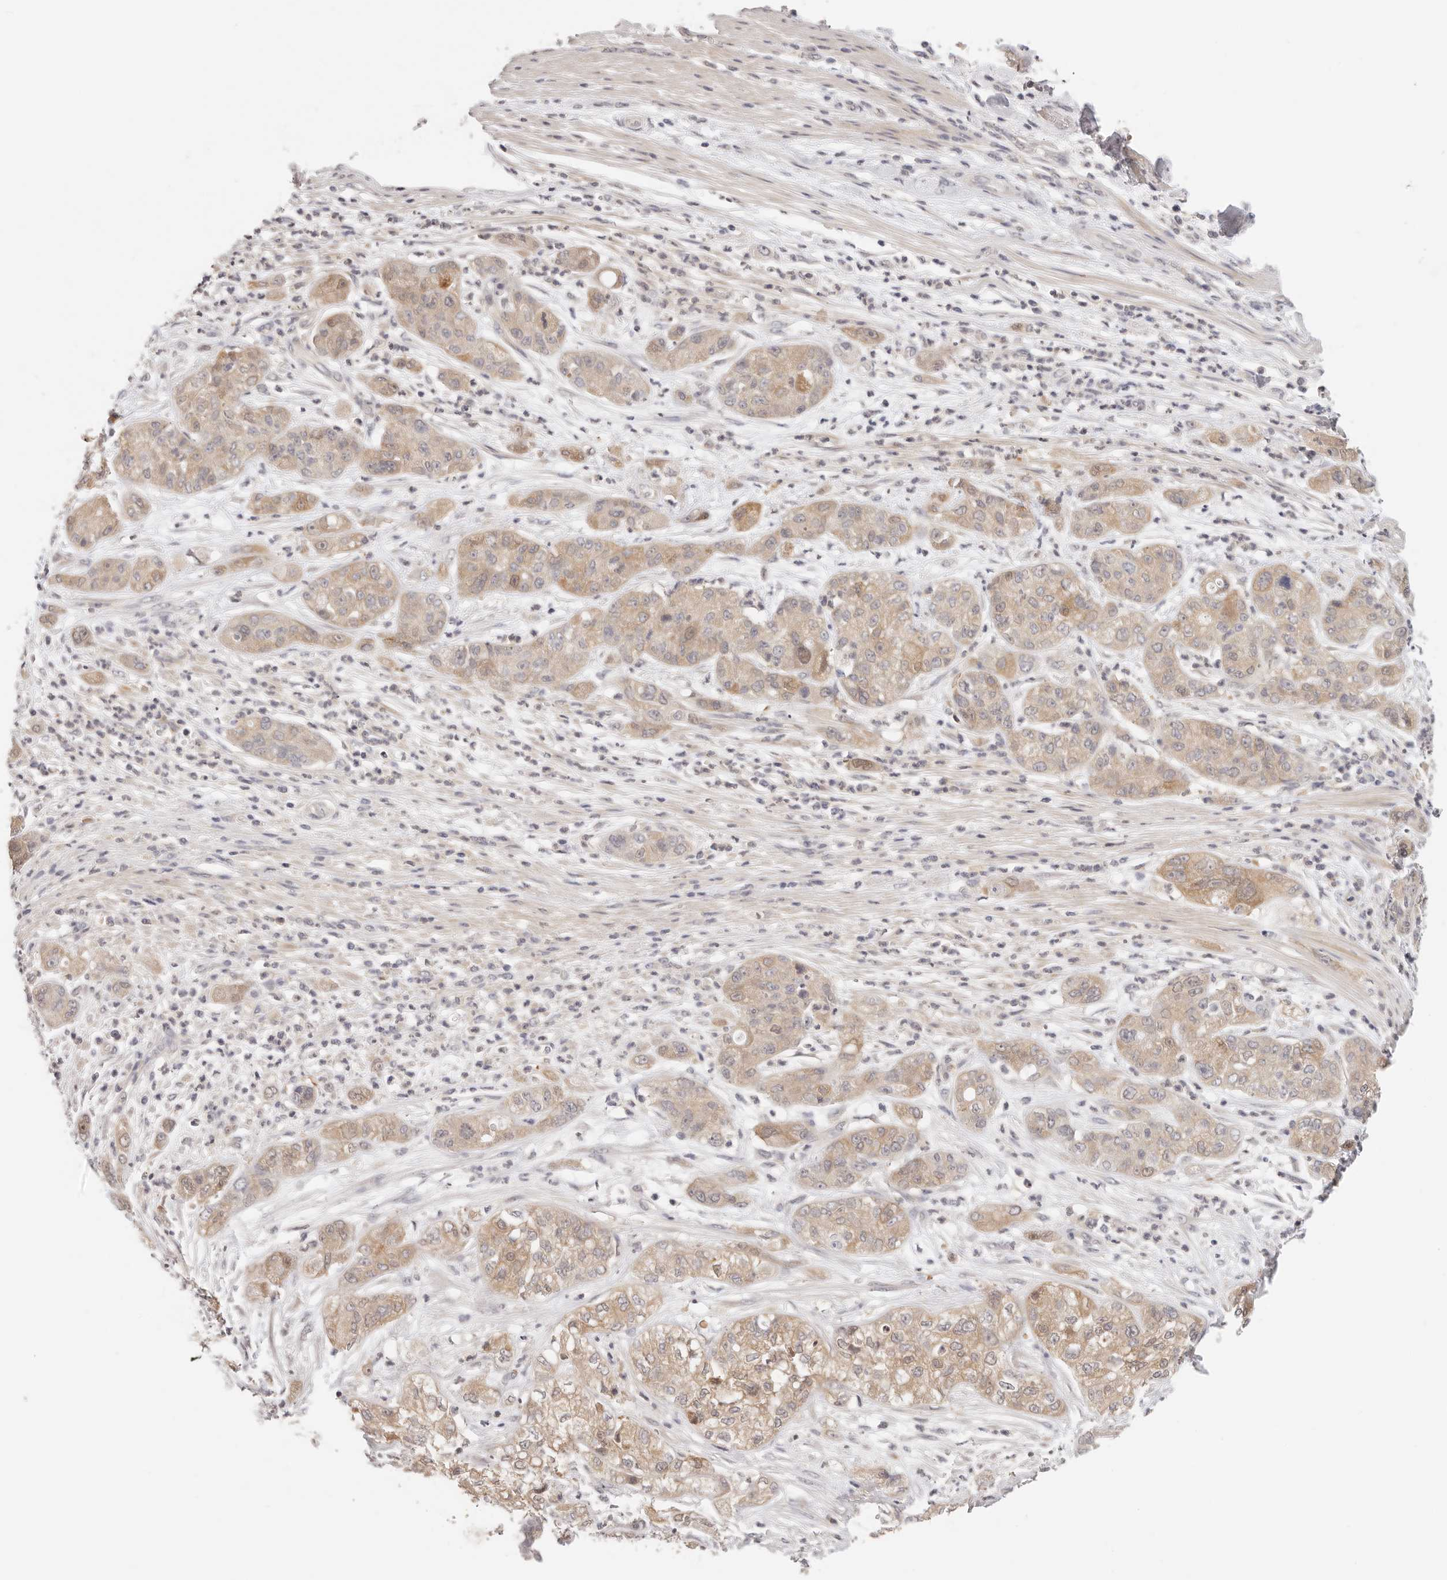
{"staining": {"intensity": "weak", "quantity": ">75%", "location": "cytoplasmic/membranous"}, "tissue": "pancreatic cancer", "cell_type": "Tumor cells", "image_type": "cancer", "snomed": [{"axis": "morphology", "description": "Adenocarcinoma, NOS"}, {"axis": "topography", "description": "Pancreas"}], "caption": "Brown immunohistochemical staining in human pancreatic cancer (adenocarcinoma) reveals weak cytoplasmic/membranous staining in about >75% of tumor cells.", "gene": "GGPS1", "patient": {"sex": "female", "age": 78}}